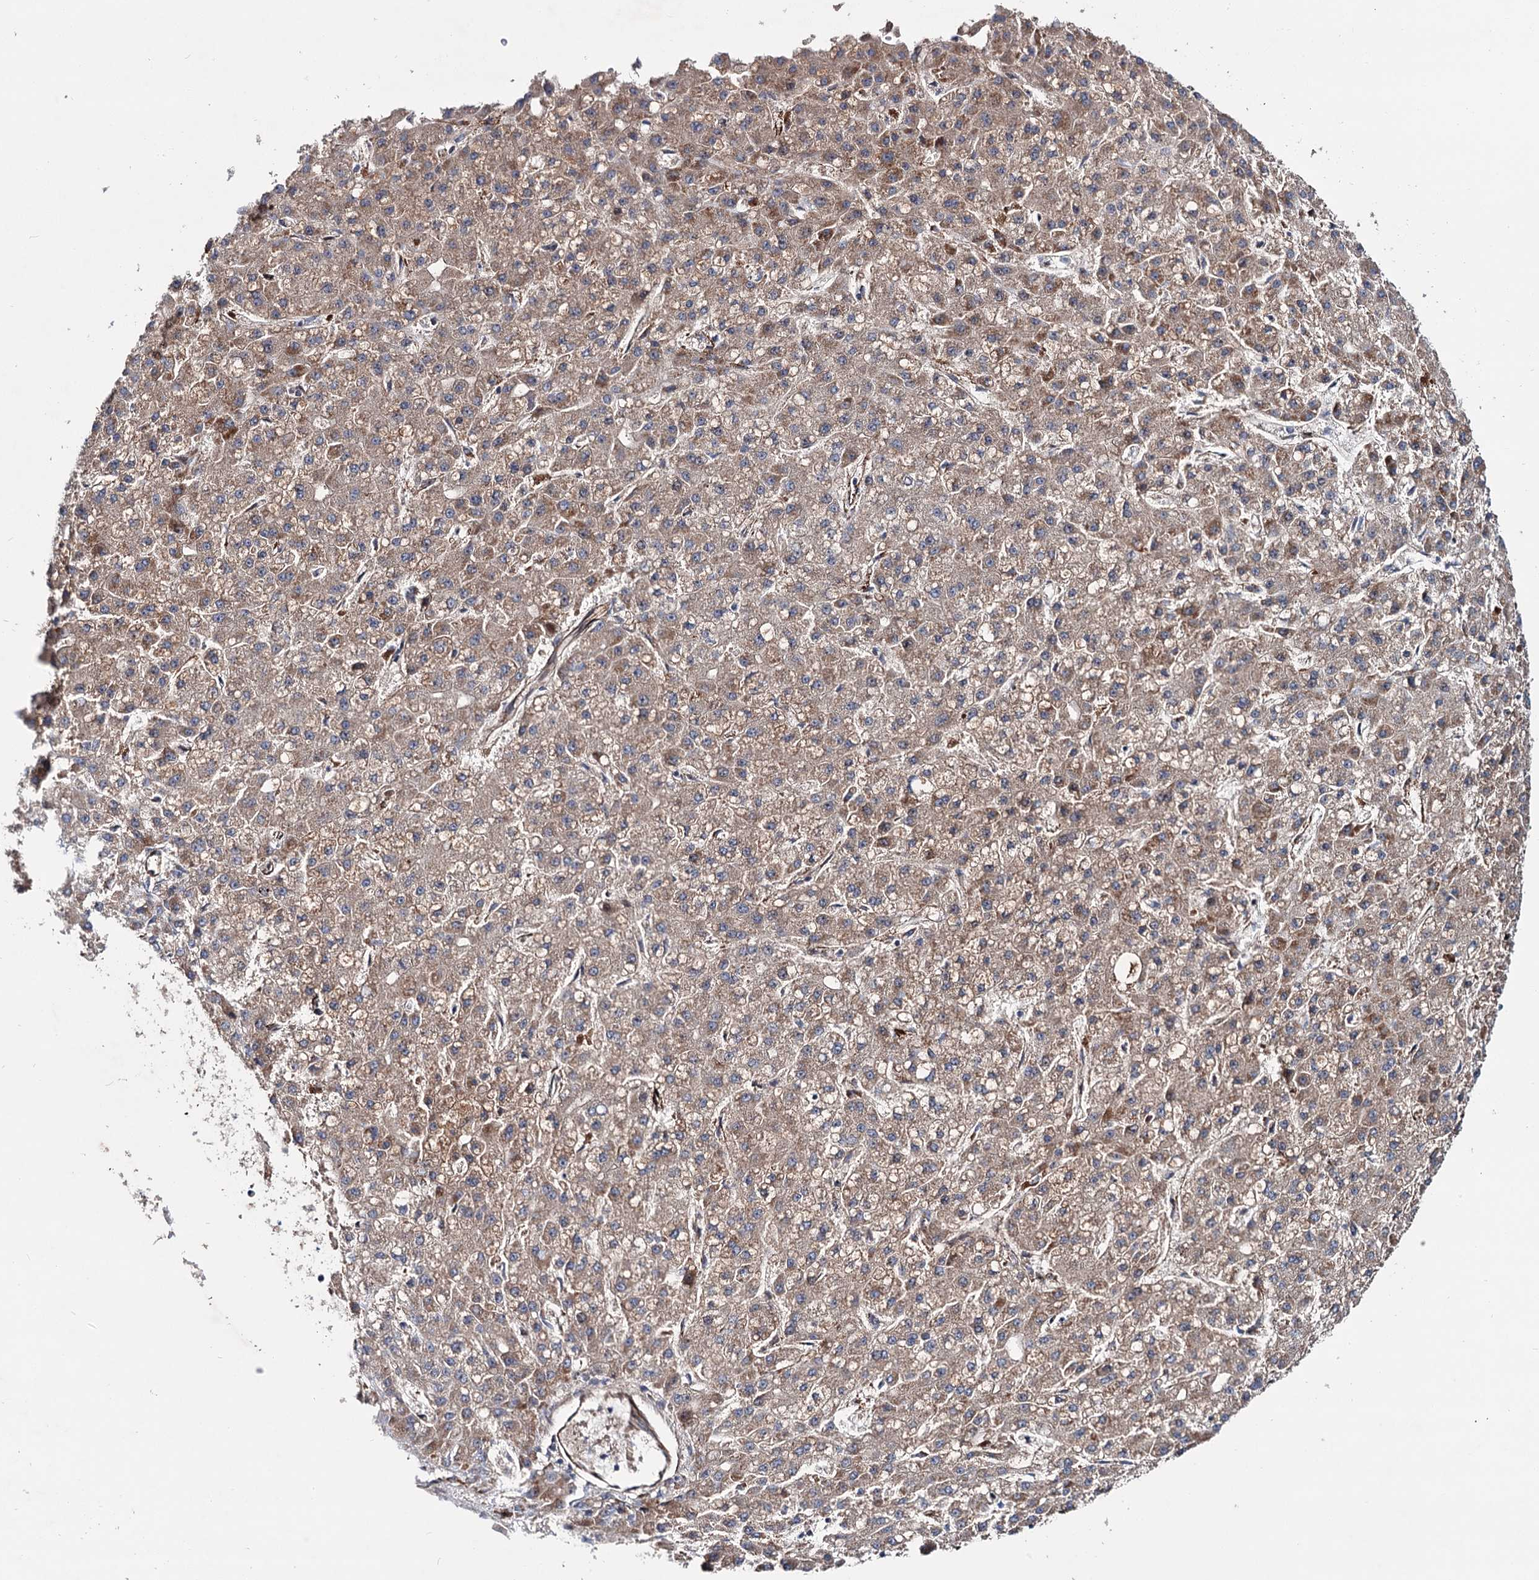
{"staining": {"intensity": "moderate", "quantity": ">75%", "location": "cytoplasmic/membranous"}, "tissue": "liver cancer", "cell_type": "Tumor cells", "image_type": "cancer", "snomed": [{"axis": "morphology", "description": "Carcinoma, Hepatocellular, NOS"}, {"axis": "topography", "description": "Liver"}], "caption": "Protein expression by immunohistochemistry demonstrates moderate cytoplasmic/membranous expression in approximately >75% of tumor cells in liver cancer (hepatocellular carcinoma).", "gene": "PTDSS2", "patient": {"sex": "male", "age": 67}}